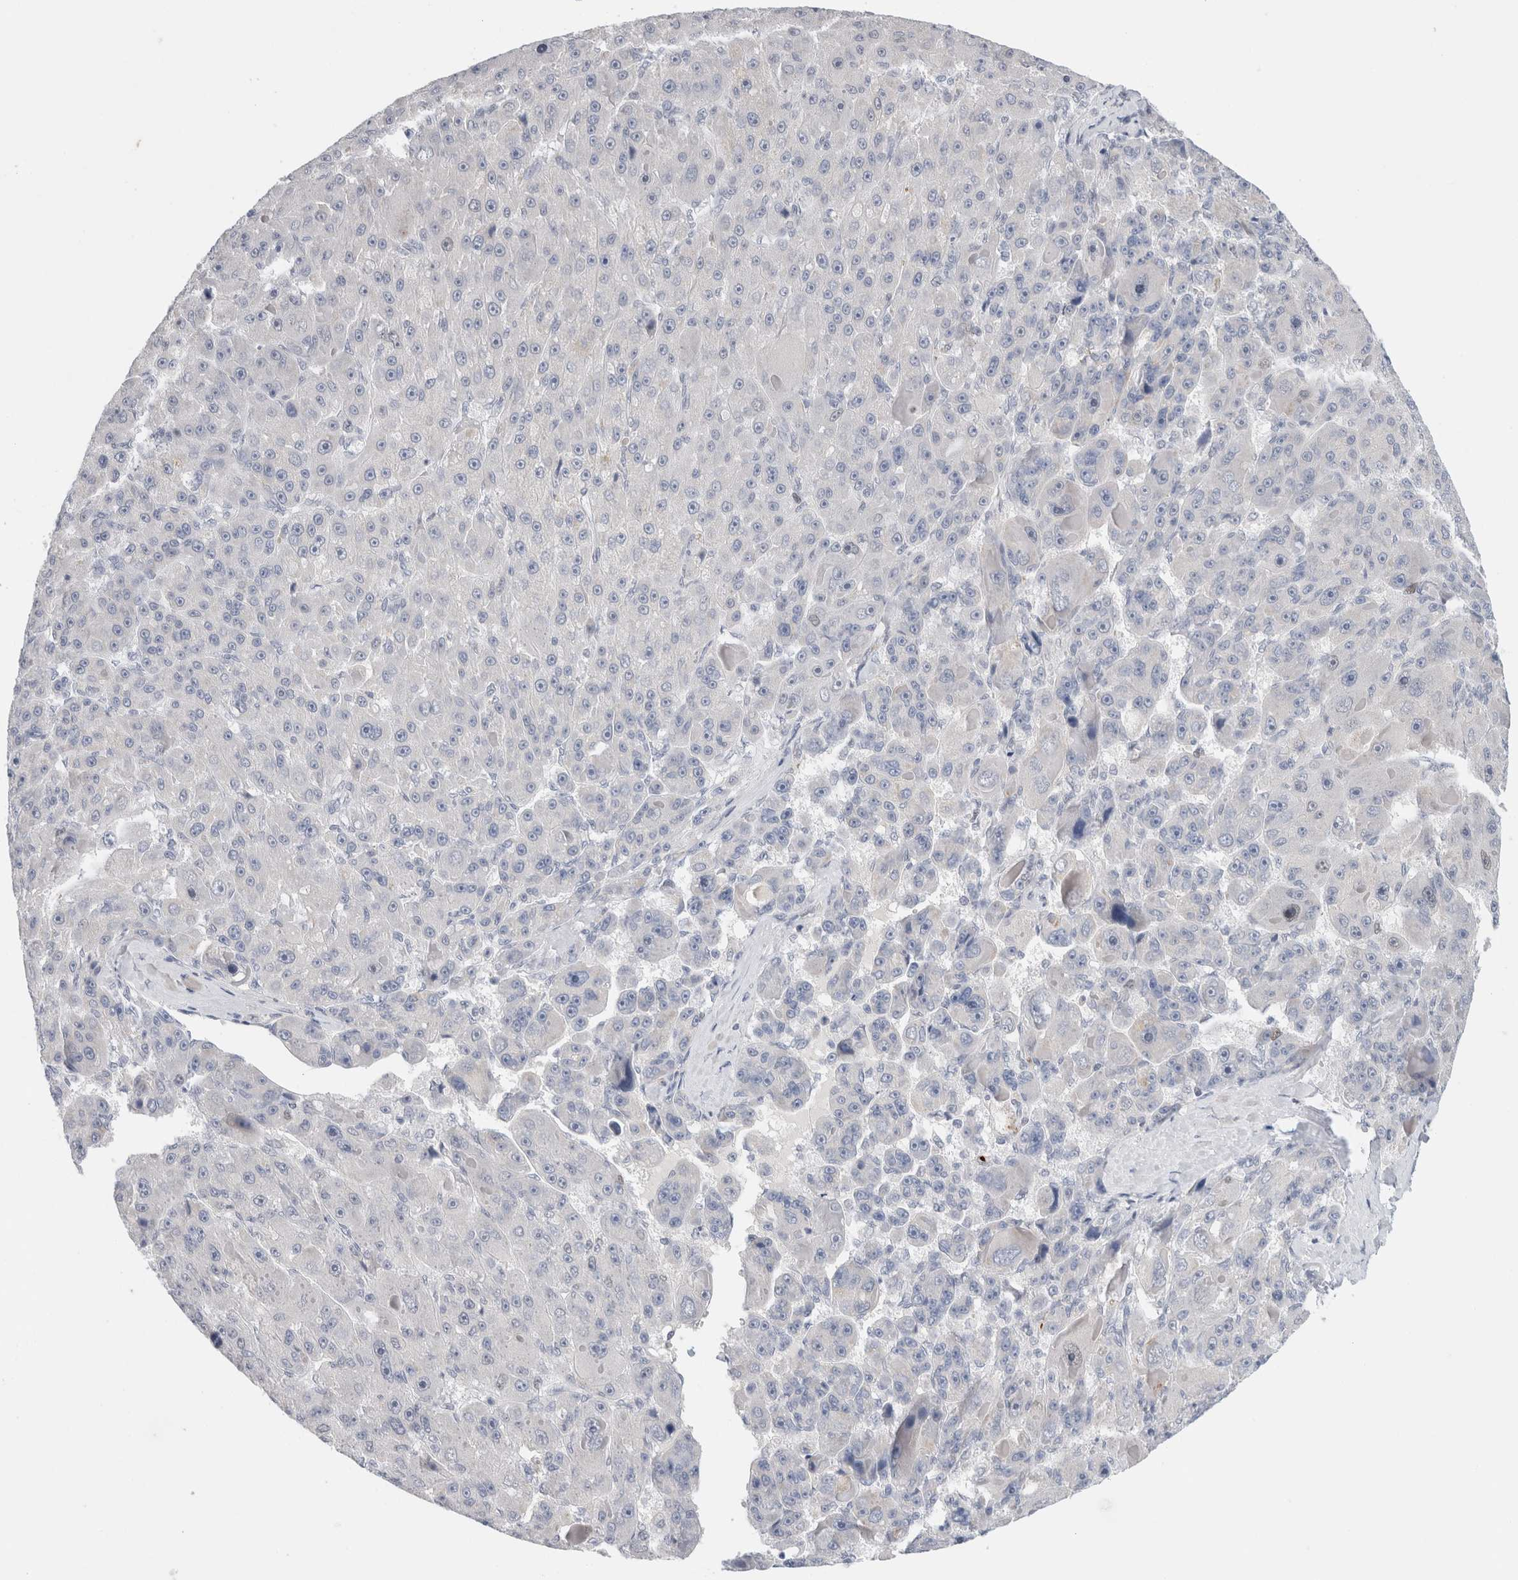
{"staining": {"intensity": "negative", "quantity": "none", "location": "none"}, "tissue": "liver cancer", "cell_type": "Tumor cells", "image_type": "cancer", "snomed": [{"axis": "morphology", "description": "Carcinoma, Hepatocellular, NOS"}, {"axis": "topography", "description": "Liver"}], "caption": "Immunohistochemical staining of human hepatocellular carcinoma (liver) demonstrates no significant staining in tumor cells.", "gene": "KNL1", "patient": {"sex": "male", "age": 76}}